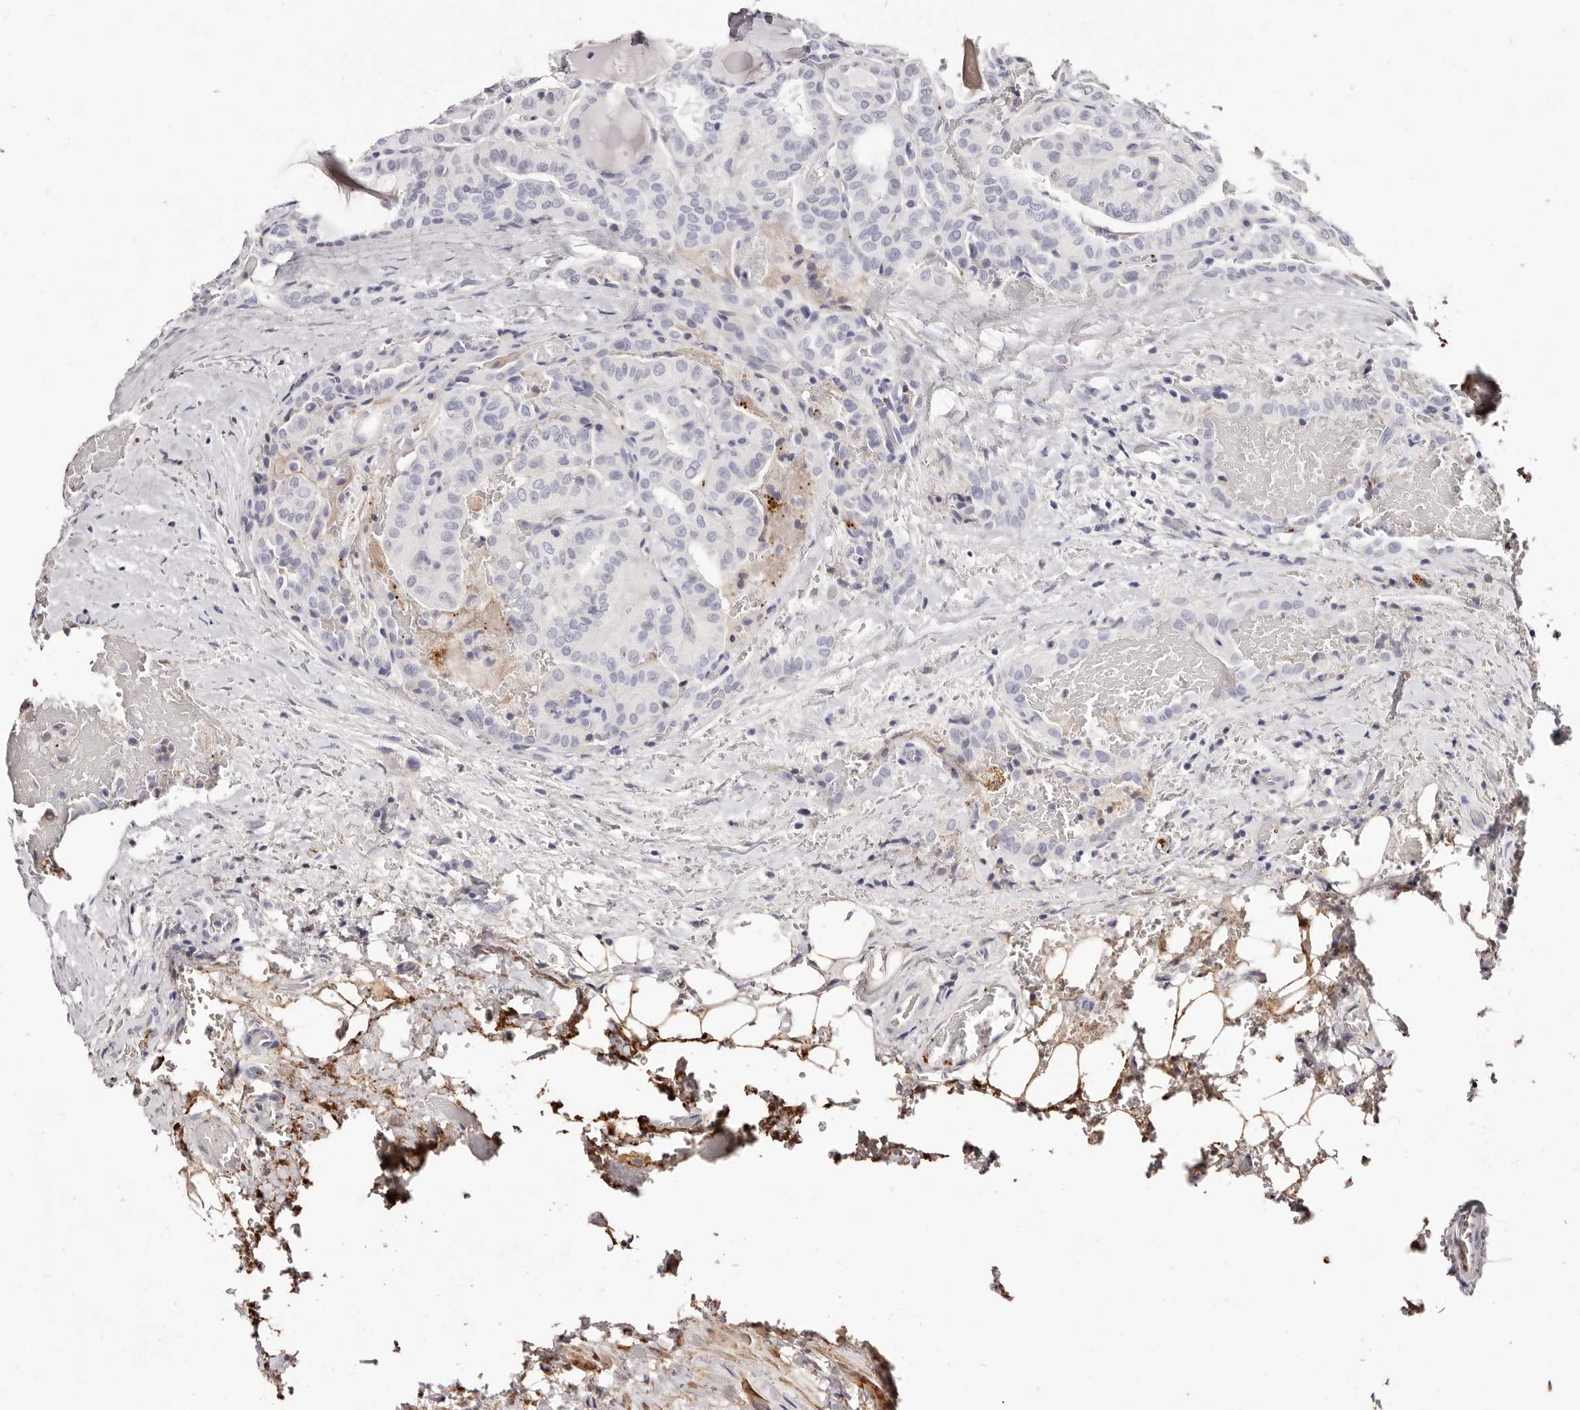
{"staining": {"intensity": "negative", "quantity": "none", "location": "none"}, "tissue": "head and neck cancer", "cell_type": "Tumor cells", "image_type": "cancer", "snomed": [{"axis": "morphology", "description": "Squamous cell carcinoma, NOS"}, {"axis": "topography", "description": "Oral tissue"}, {"axis": "topography", "description": "Head-Neck"}], "caption": "Micrograph shows no significant protein expression in tumor cells of head and neck cancer. Brightfield microscopy of immunohistochemistry (IHC) stained with DAB (brown) and hematoxylin (blue), captured at high magnification.", "gene": "PF4", "patient": {"sex": "female", "age": 50}}